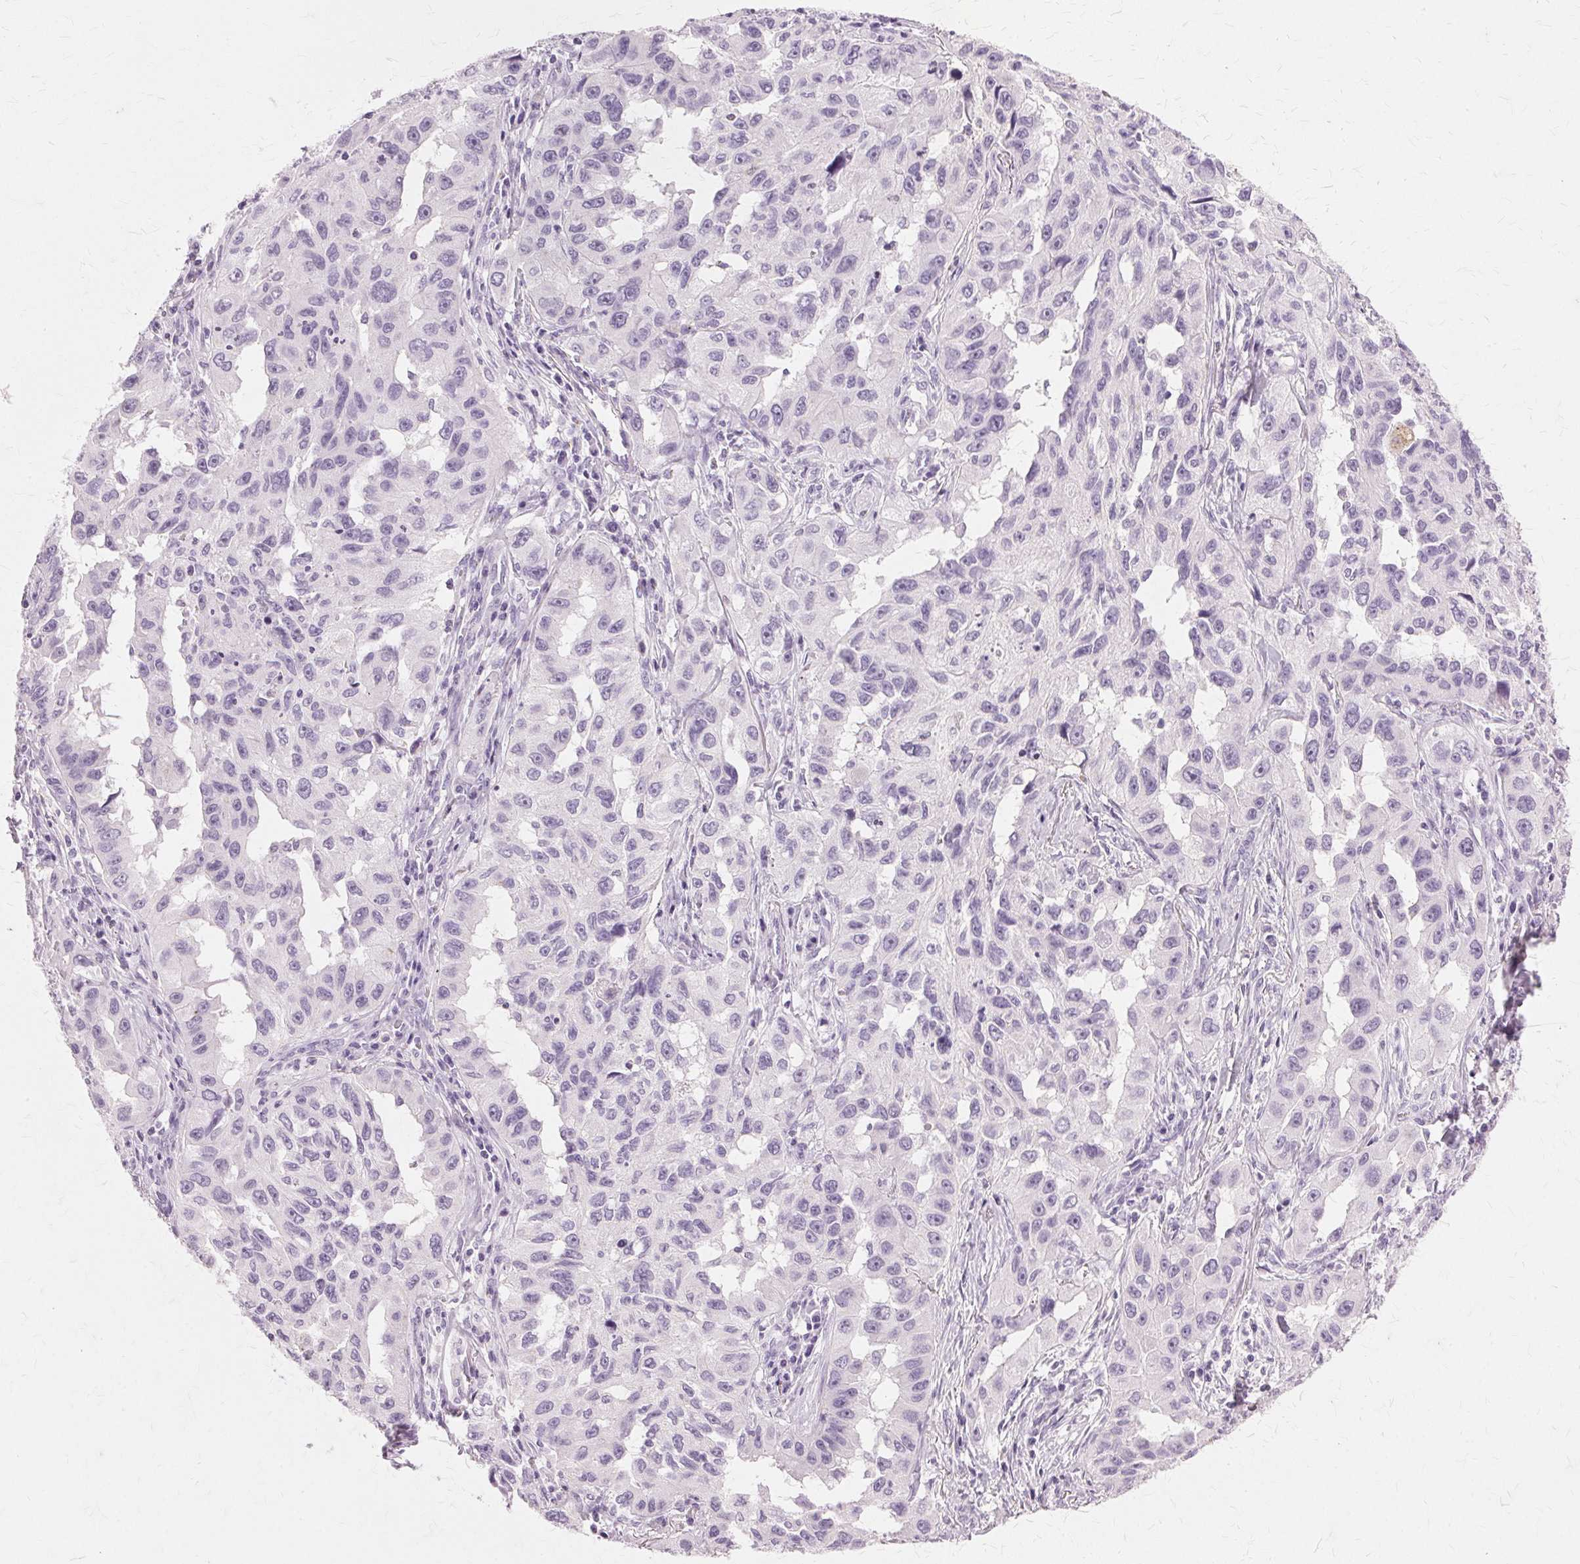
{"staining": {"intensity": "negative", "quantity": "none", "location": "none"}, "tissue": "lung cancer", "cell_type": "Tumor cells", "image_type": "cancer", "snomed": [{"axis": "morphology", "description": "Adenocarcinoma, NOS"}, {"axis": "topography", "description": "Lung"}], "caption": "This is an immunohistochemistry (IHC) histopathology image of human lung cancer (adenocarcinoma). There is no expression in tumor cells.", "gene": "SLC45A3", "patient": {"sex": "female", "age": 73}}